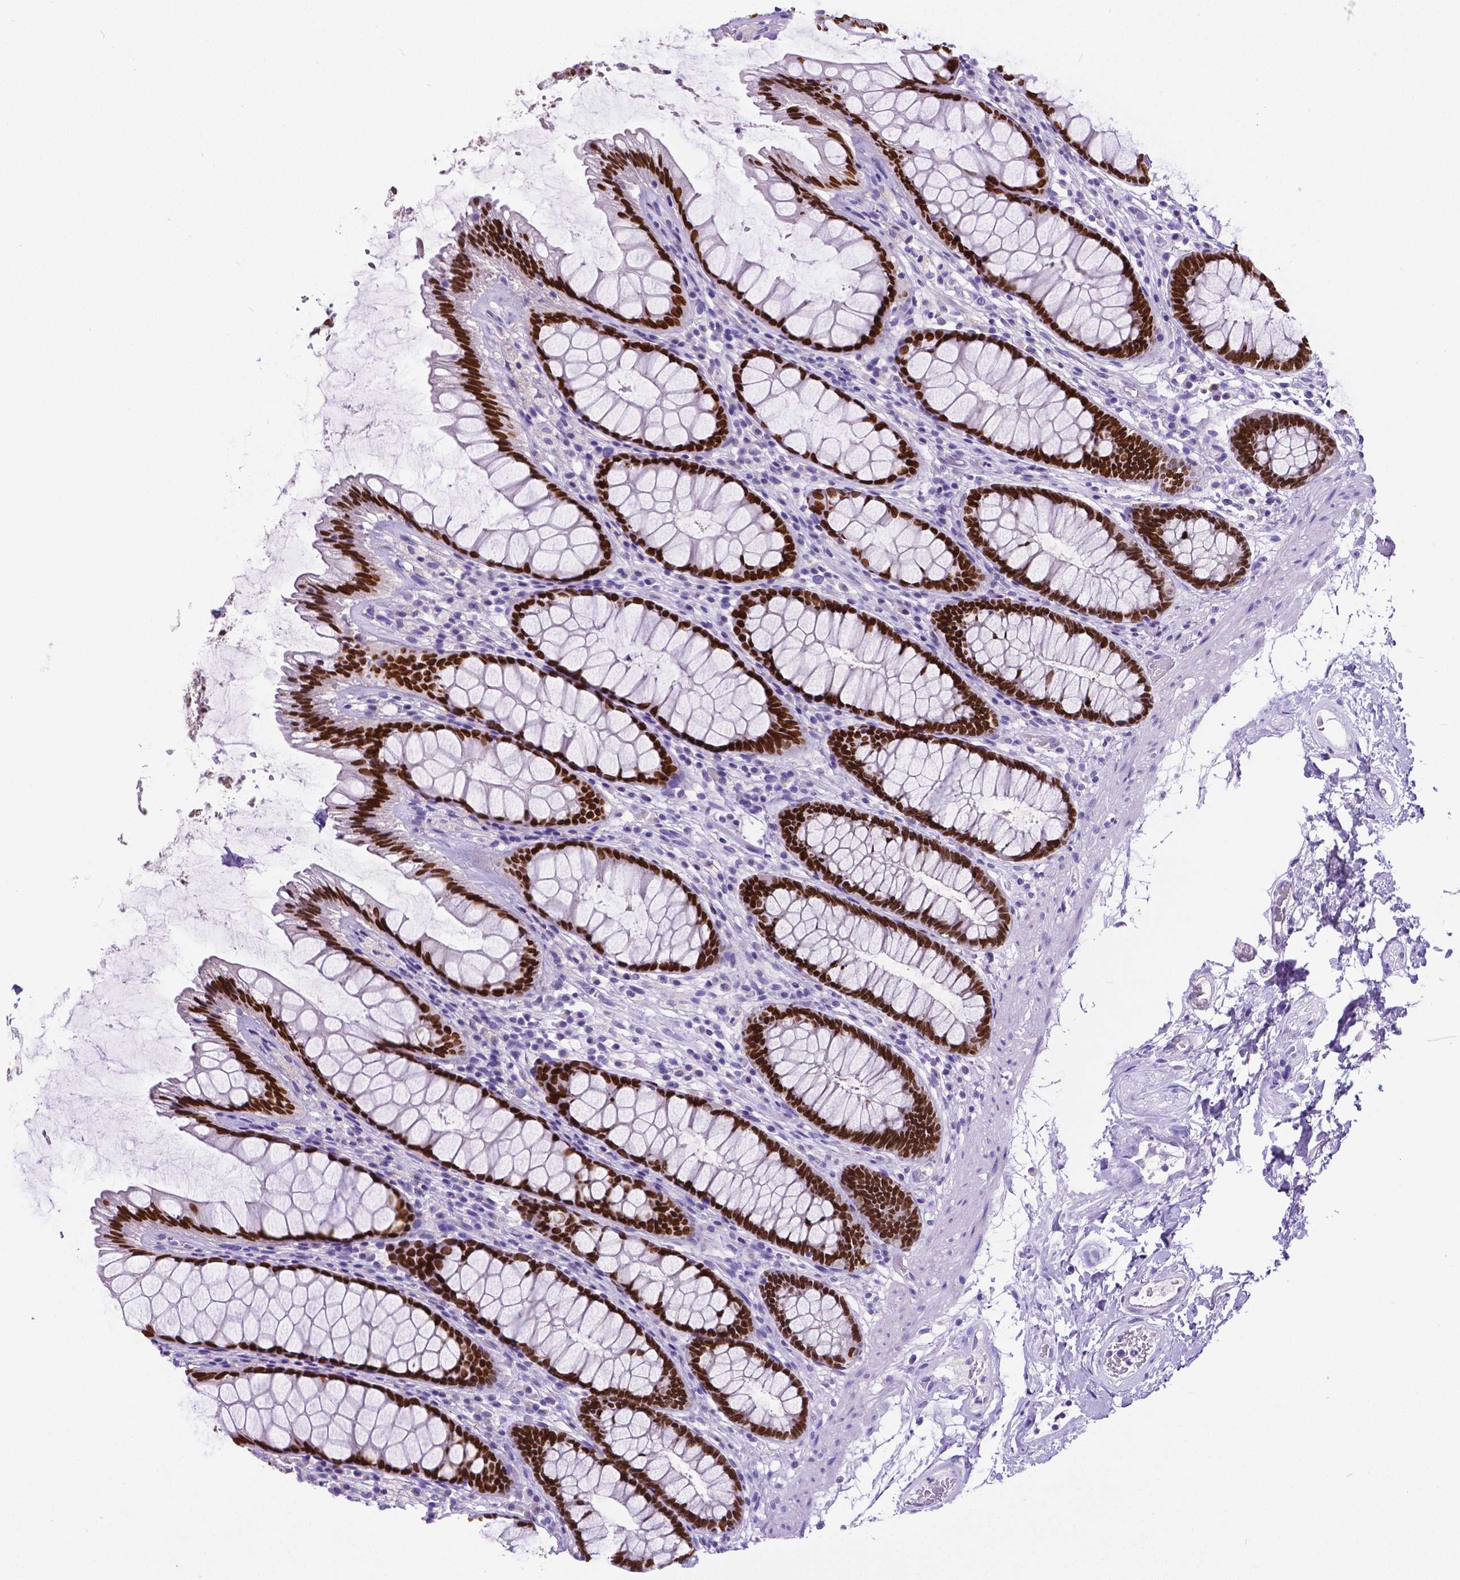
{"staining": {"intensity": "strong", "quantity": ">75%", "location": "nuclear"}, "tissue": "rectum", "cell_type": "Glandular cells", "image_type": "normal", "snomed": [{"axis": "morphology", "description": "Normal tissue, NOS"}, {"axis": "topography", "description": "Rectum"}], "caption": "IHC image of benign rectum: rectum stained using immunohistochemistry (IHC) displays high levels of strong protein expression localized specifically in the nuclear of glandular cells, appearing as a nuclear brown color.", "gene": "SATB2", "patient": {"sex": "male", "age": 72}}